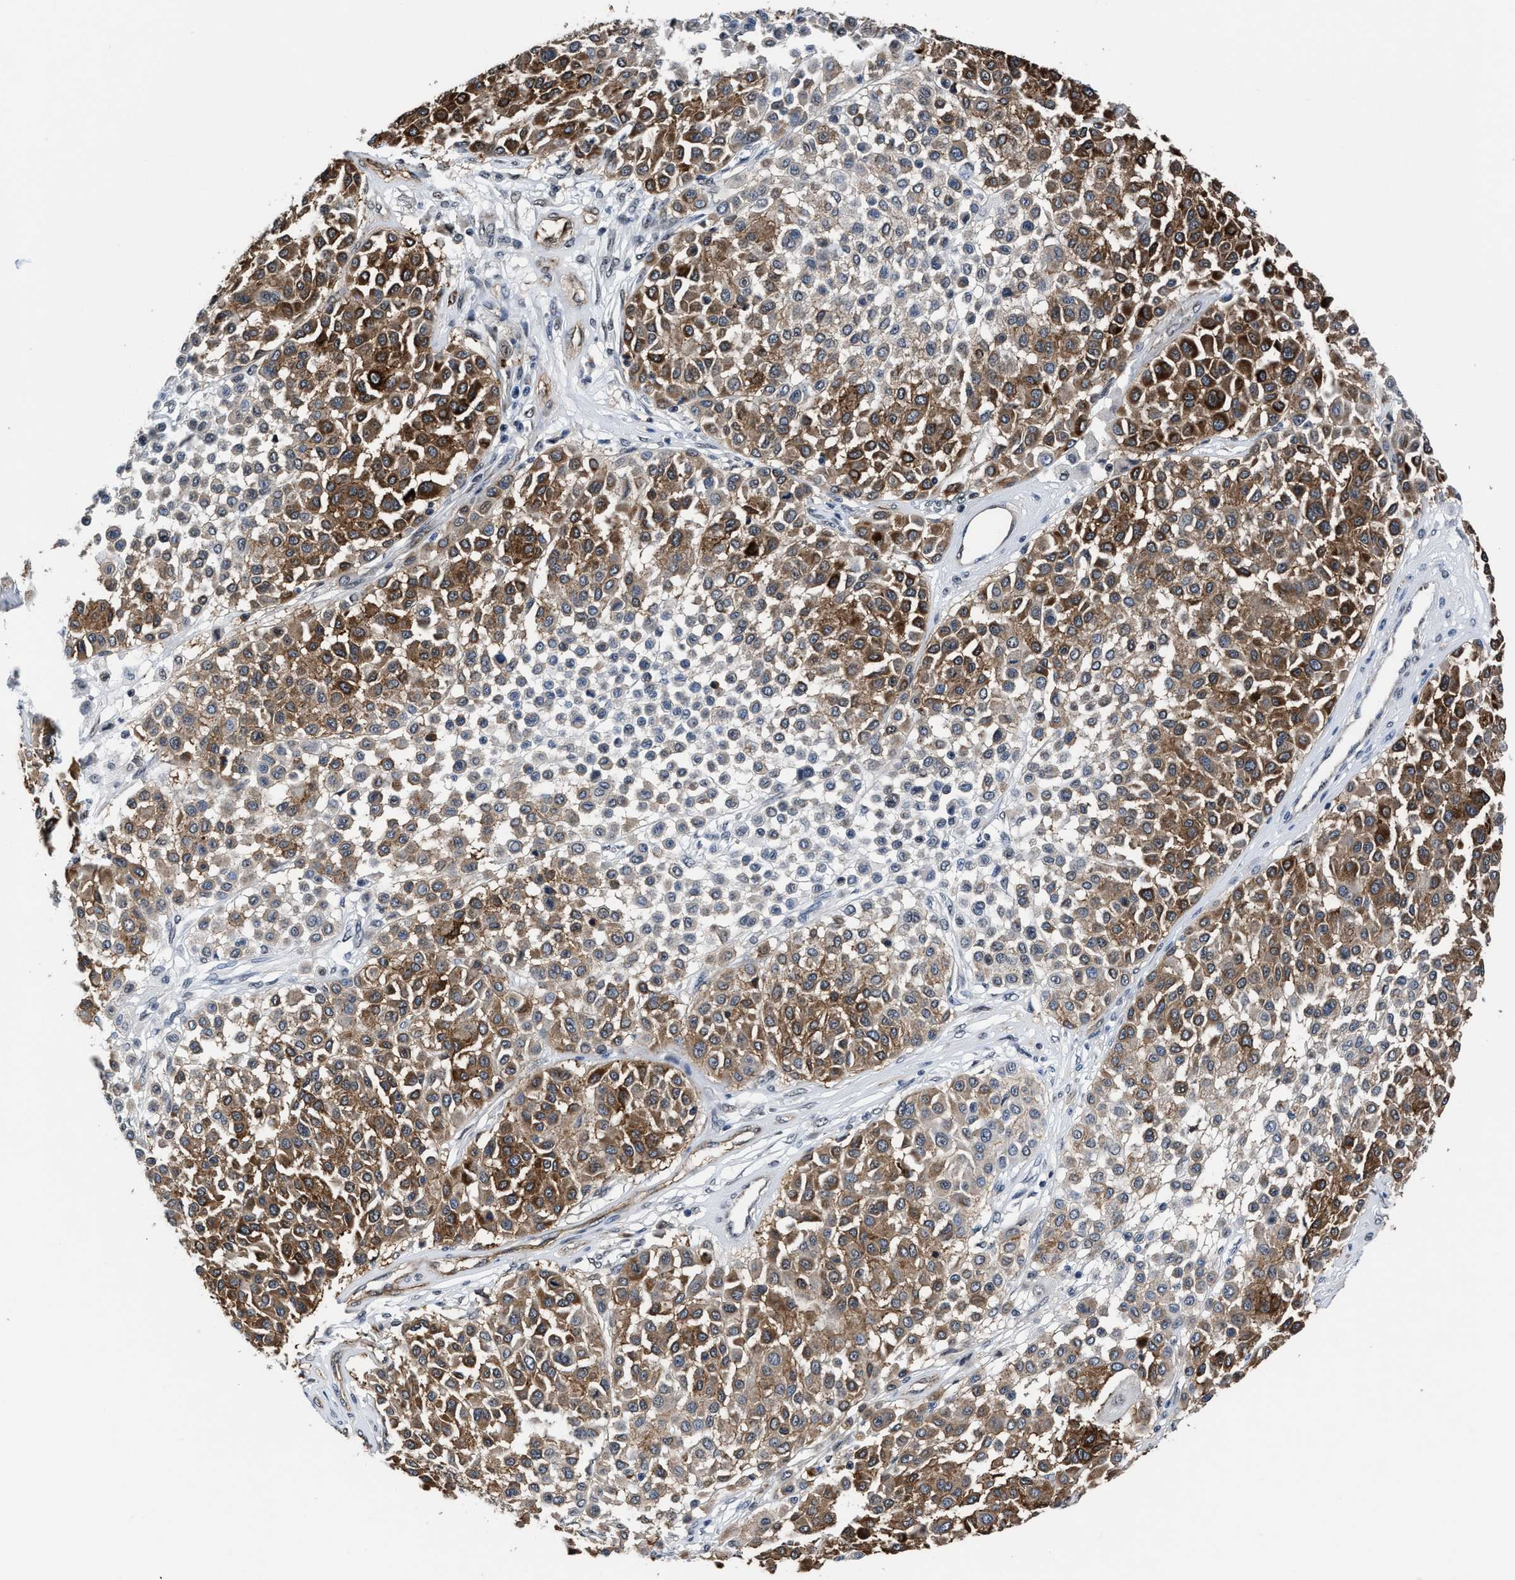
{"staining": {"intensity": "strong", "quantity": ">75%", "location": "cytoplasmic/membranous"}, "tissue": "melanoma", "cell_type": "Tumor cells", "image_type": "cancer", "snomed": [{"axis": "morphology", "description": "Malignant melanoma, Metastatic site"}, {"axis": "topography", "description": "Soft tissue"}], "caption": "Human malignant melanoma (metastatic site) stained with a protein marker demonstrates strong staining in tumor cells.", "gene": "MARCKSL1", "patient": {"sex": "male", "age": 41}}